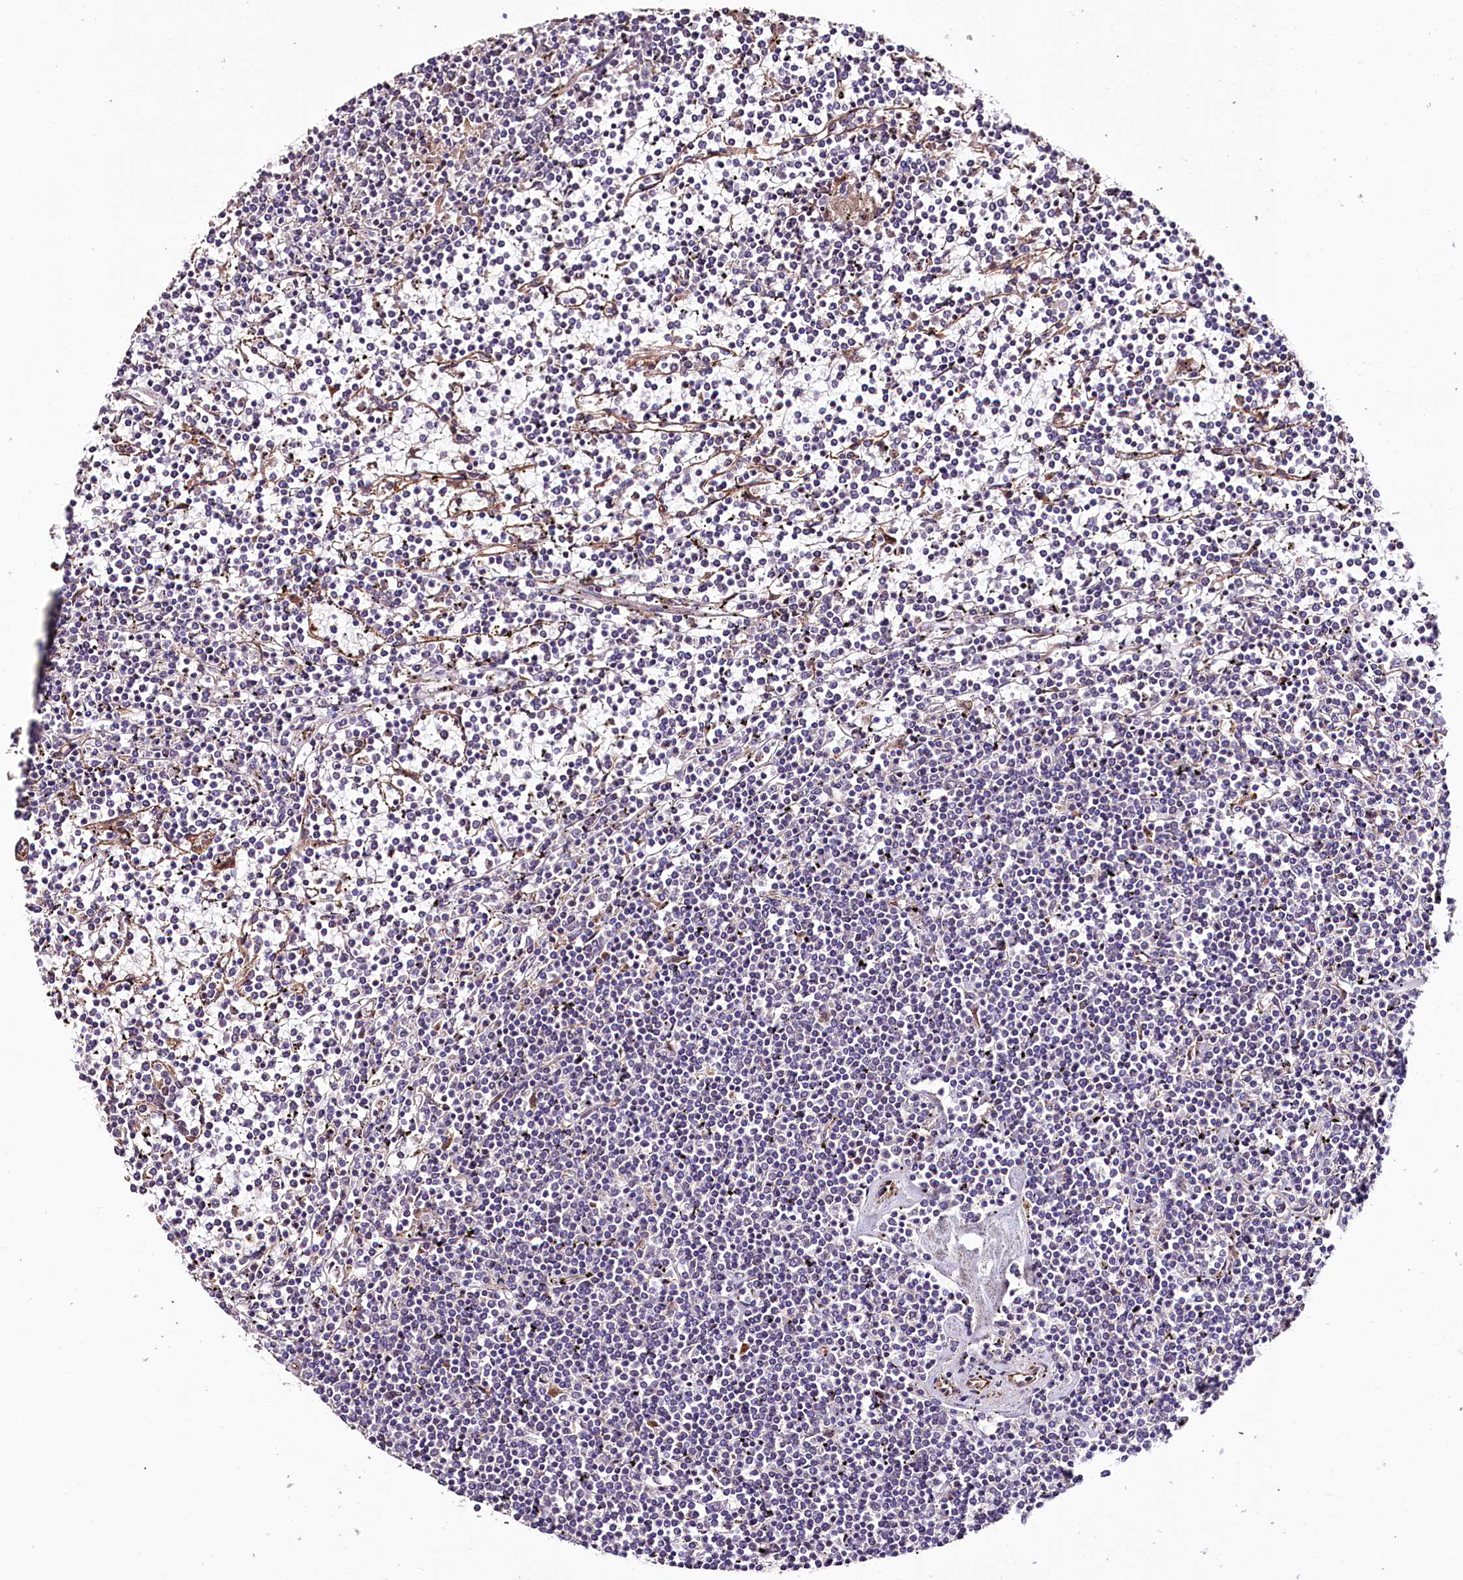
{"staining": {"intensity": "negative", "quantity": "none", "location": "none"}, "tissue": "lymphoma", "cell_type": "Tumor cells", "image_type": "cancer", "snomed": [{"axis": "morphology", "description": "Malignant lymphoma, non-Hodgkin's type, Low grade"}, {"axis": "topography", "description": "Spleen"}], "caption": "DAB (3,3'-diaminobenzidine) immunohistochemical staining of human lymphoma exhibits no significant expression in tumor cells.", "gene": "TTC12", "patient": {"sex": "female", "age": 19}}